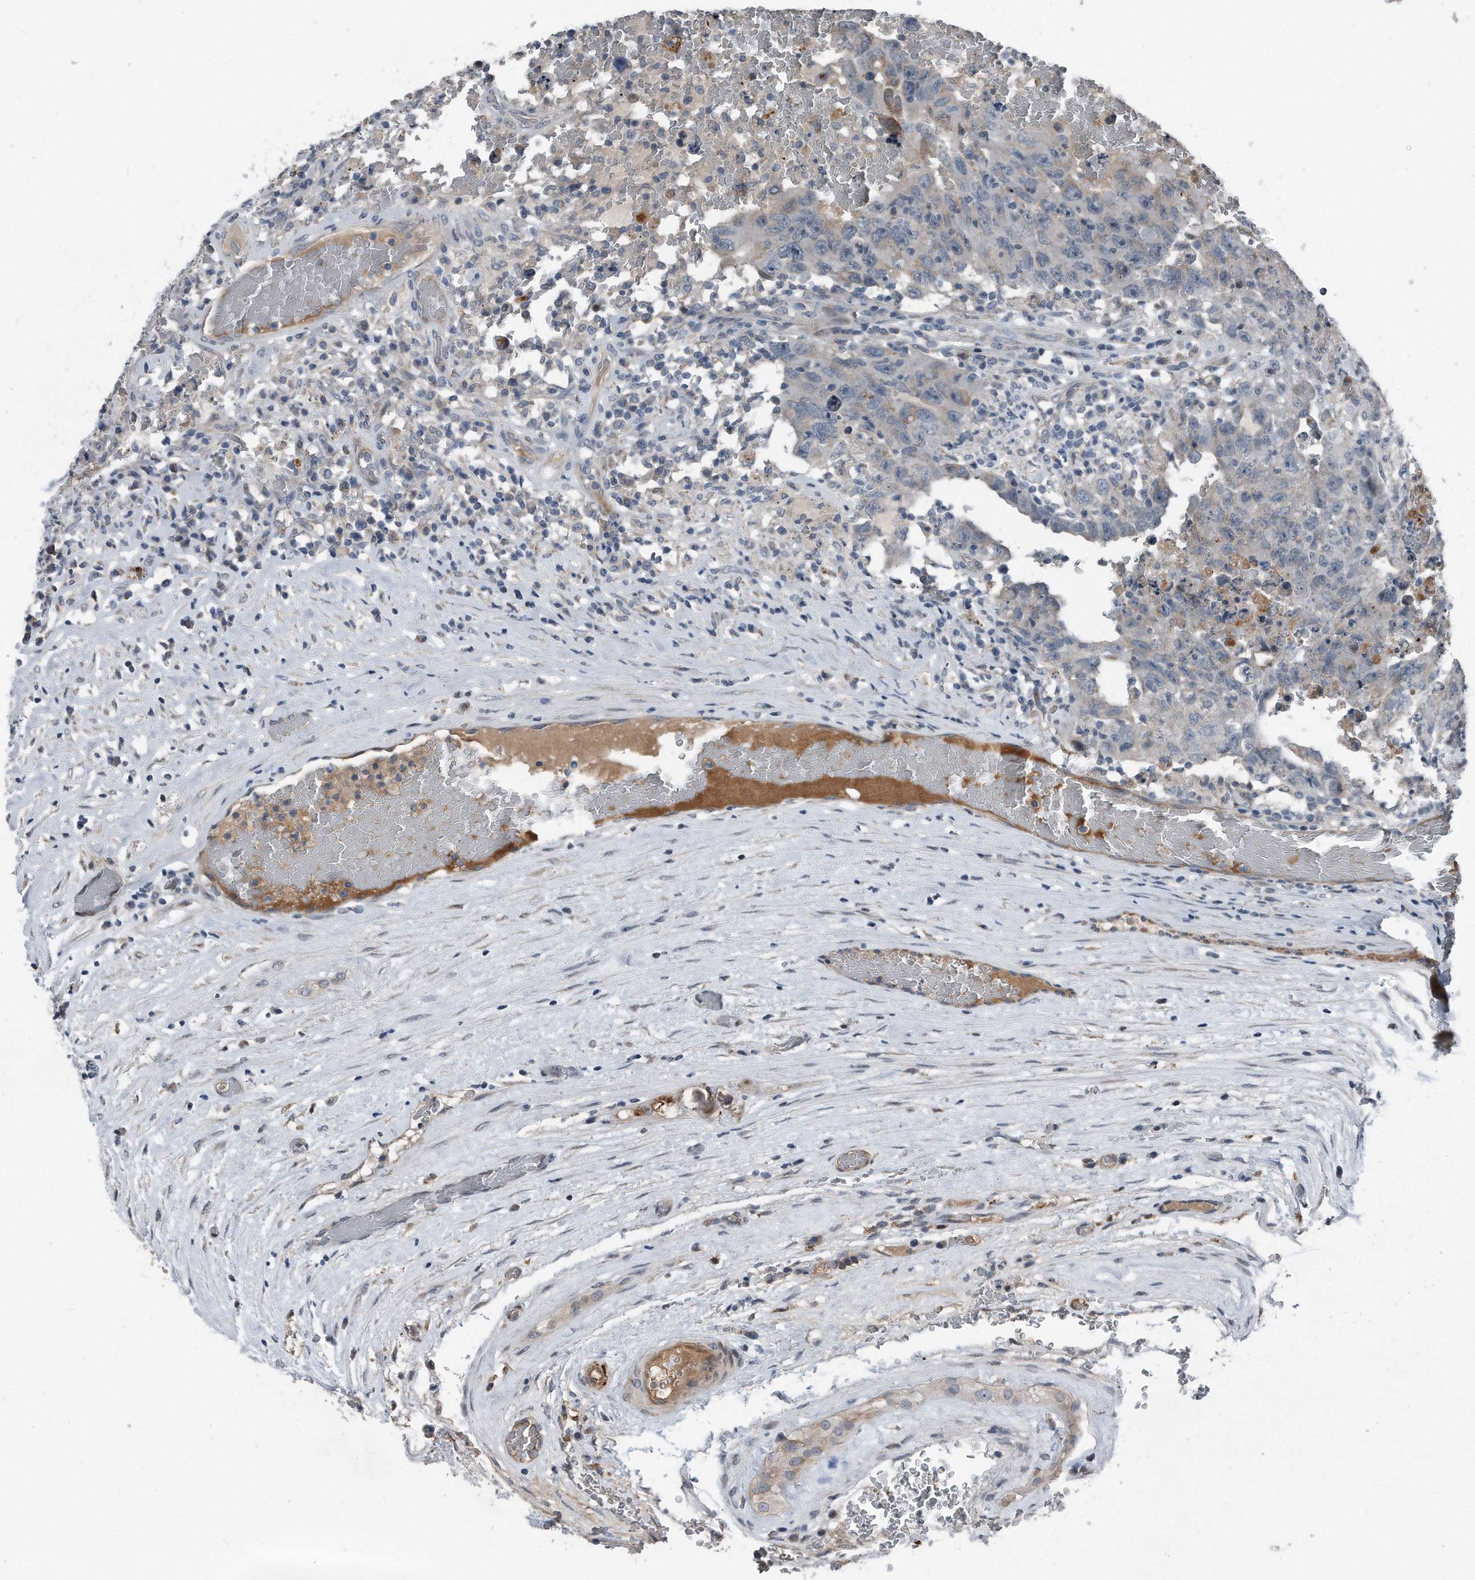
{"staining": {"intensity": "negative", "quantity": "none", "location": "none"}, "tissue": "testis cancer", "cell_type": "Tumor cells", "image_type": "cancer", "snomed": [{"axis": "morphology", "description": "Carcinoma, Embryonal, NOS"}, {"axis": "topography", "description": "Testis"}], "caption": "This is an immunohistochemistry histopathology image of human embryonal carcinoma (testis). There is no positivity in tumor cells.", "gene": "DST", "patient": {"sex": "male", "age": 26}}